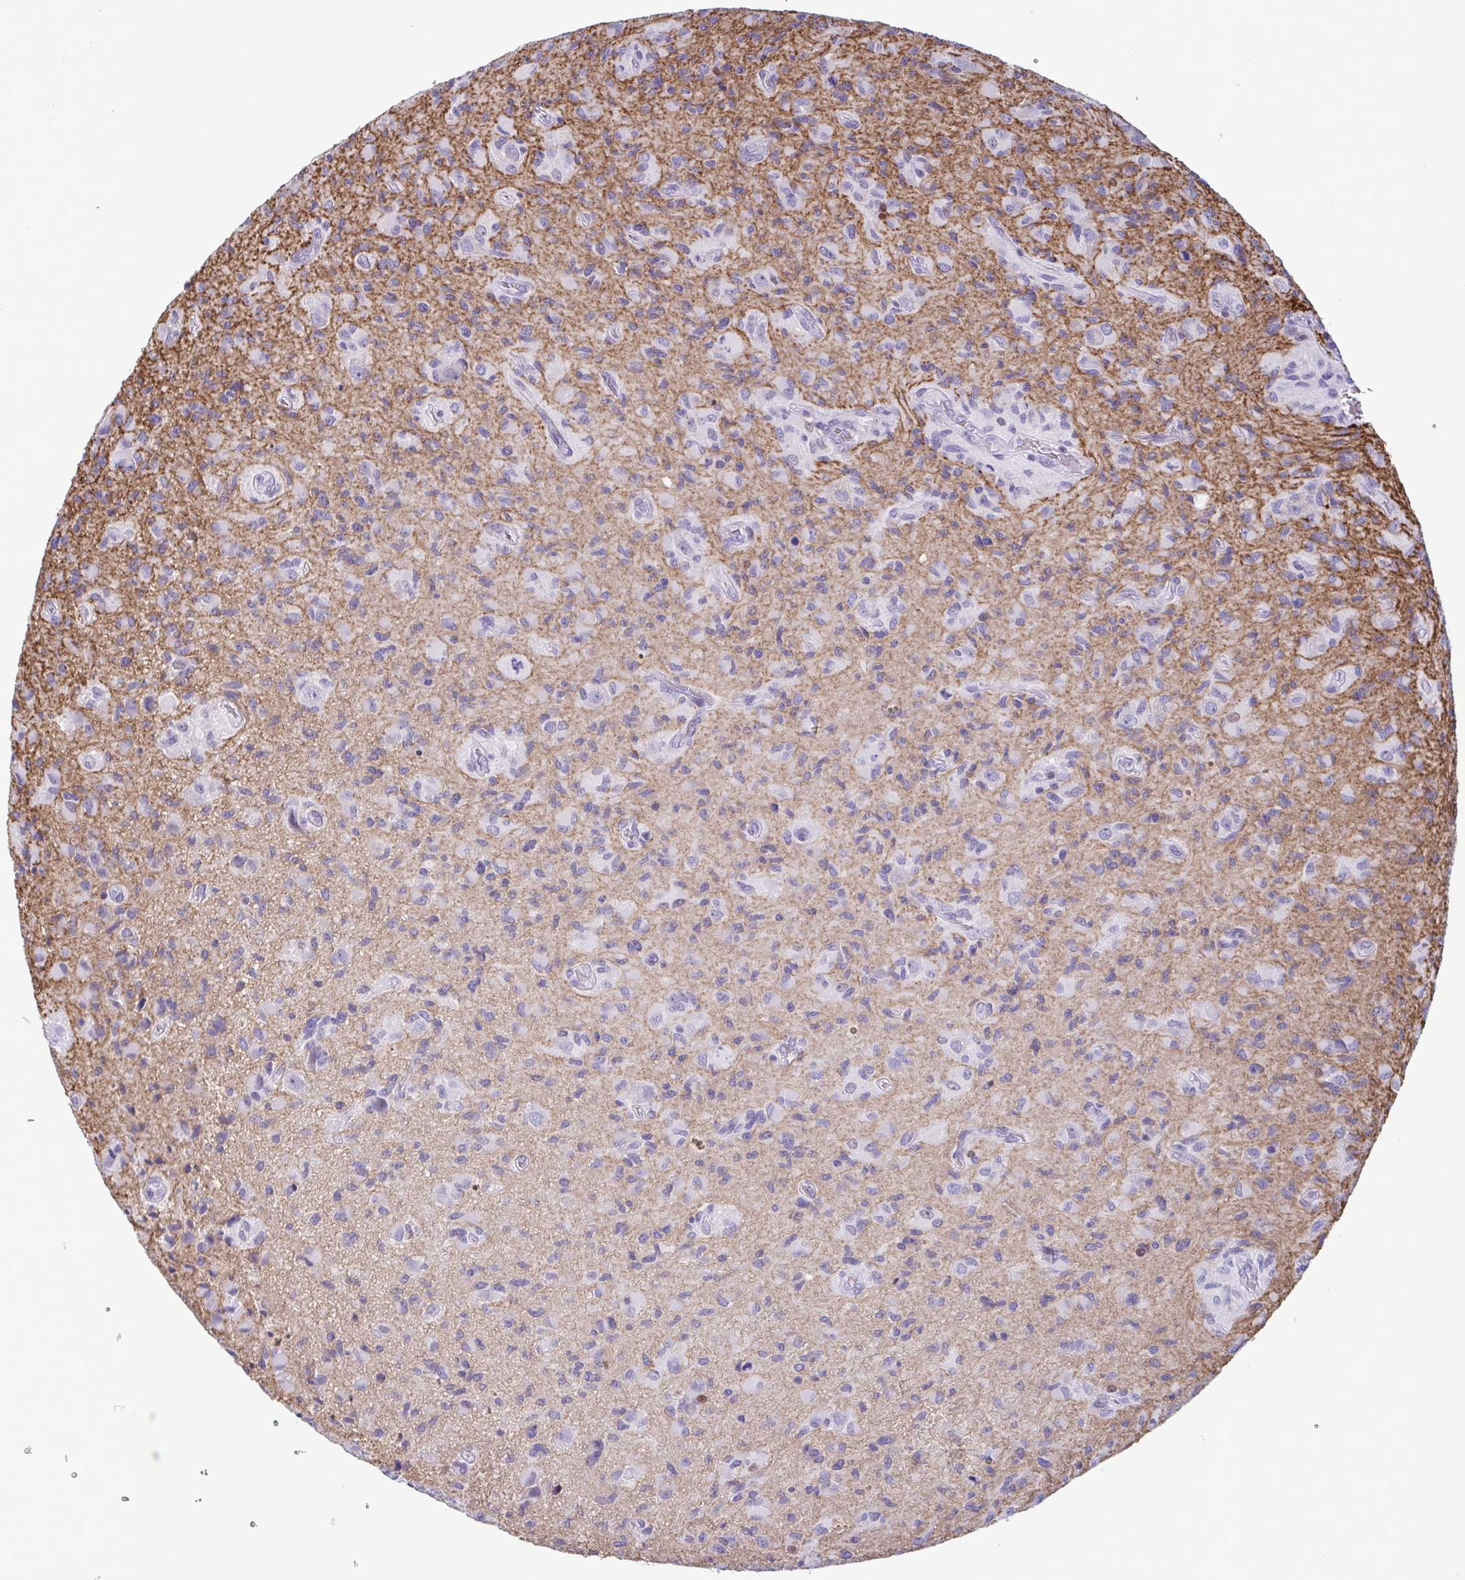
{"staining": {"intensity": "negative", "quantity": "none", "location": "none"}, "tissue": "glioma", "cell_type": "Tumor cells", "image_type": "cancer", "snomed": [{"axis": "morphology", "description": "Glioma, malignant, High grade"}, {"axis": "topography", "description": "Brain"}], "caption": "An image of glioma stained for a protein exhibits no brown staining in tumor cells.", "gene": "IRF1", "patient": {"sex": "female", "age": 65}}